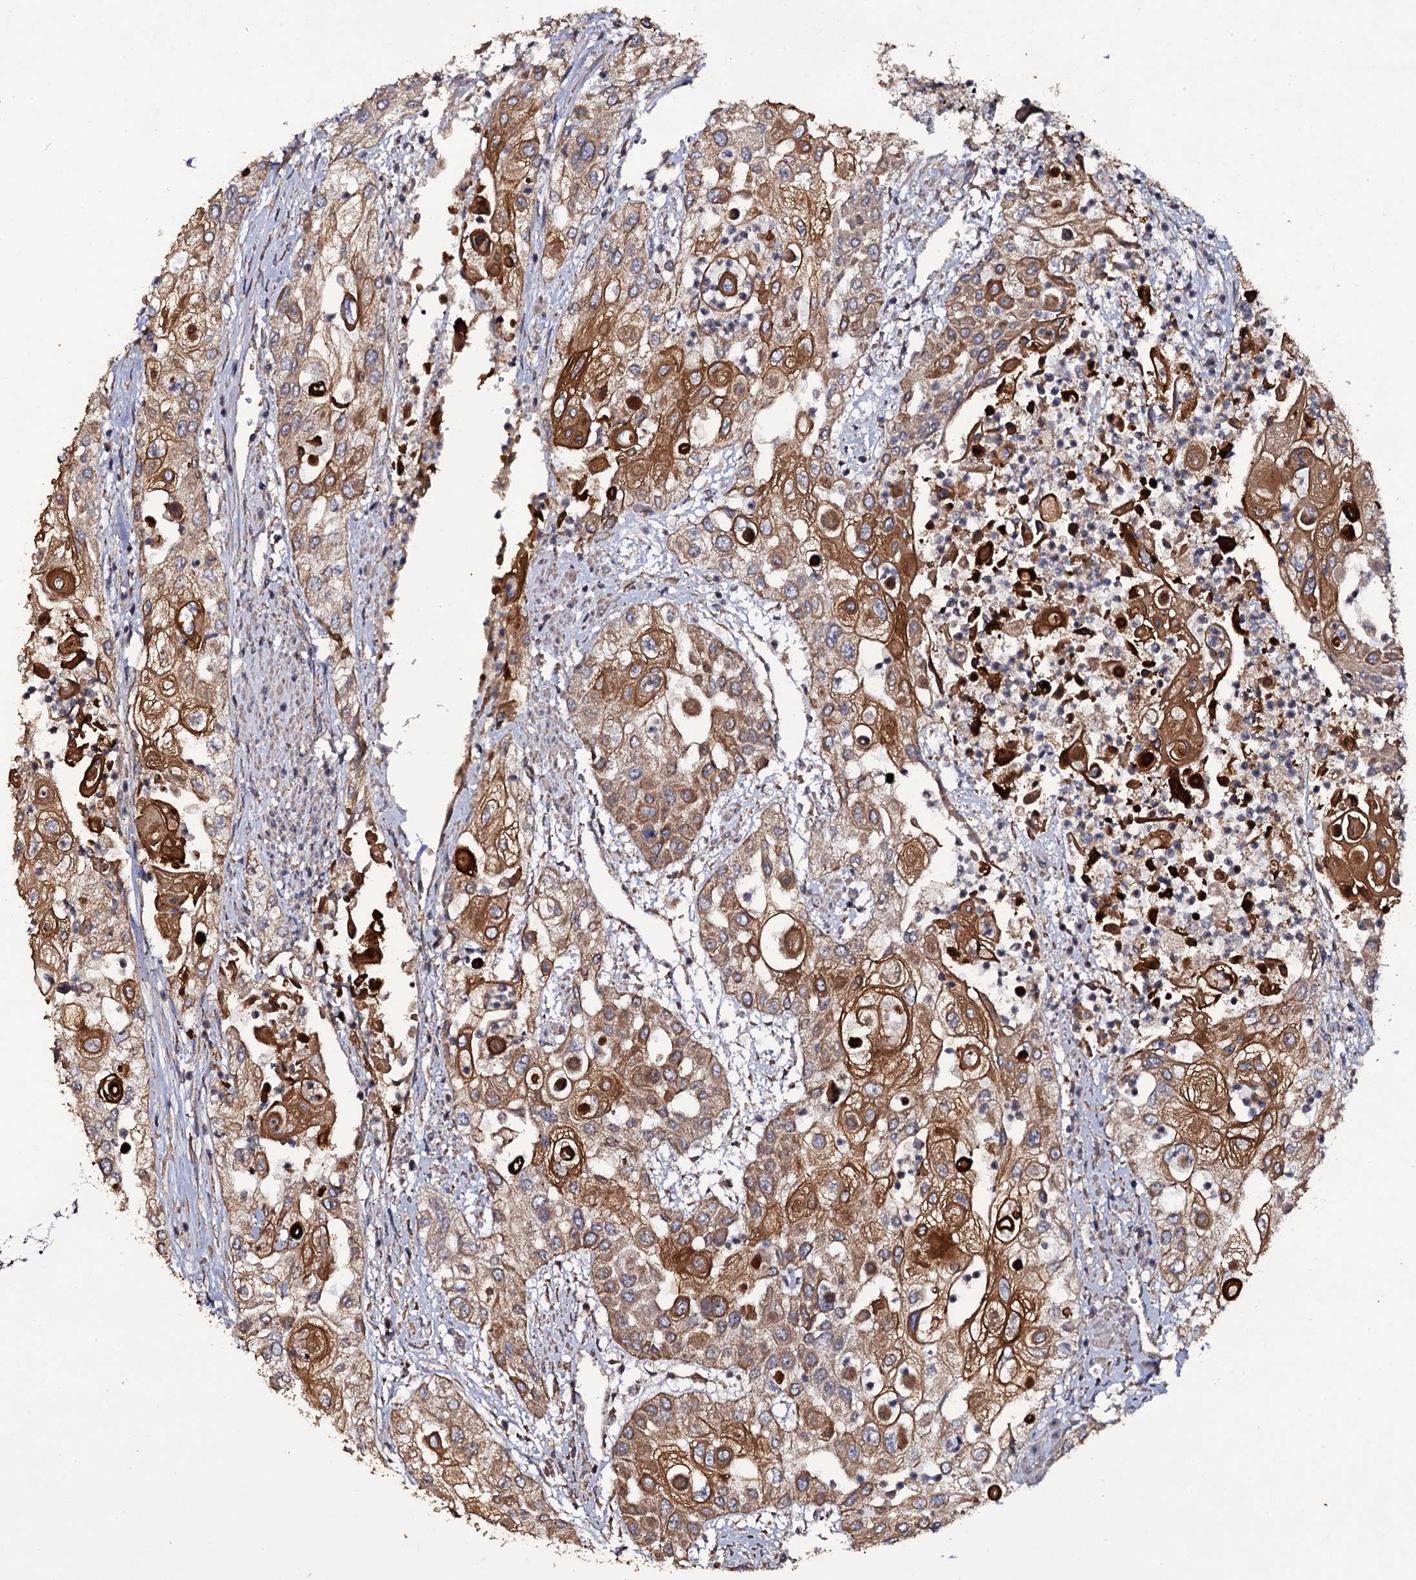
{"staining": {"intensity": "moderate", "quantity": ">75%", "location": "cytoplasmic/membranous"}, "tissue": "urothelial cancer", "cell_type": "Tumor cells", "image_type": "cancer", "snomed": [{"axis": "morphology", "description": "Urothelial carcinoma, High grade"}, {"axis": "topography", "description": "Urinary bladder"}], "caption": "Immunohistochemical staining of urothelial cancer reveals medium levels of moderate cytoplasmic/membranous expression in approximately >75% of tumor cells.", "gene": "TTC23", "patient": {"sex": "female", "age": 79}}